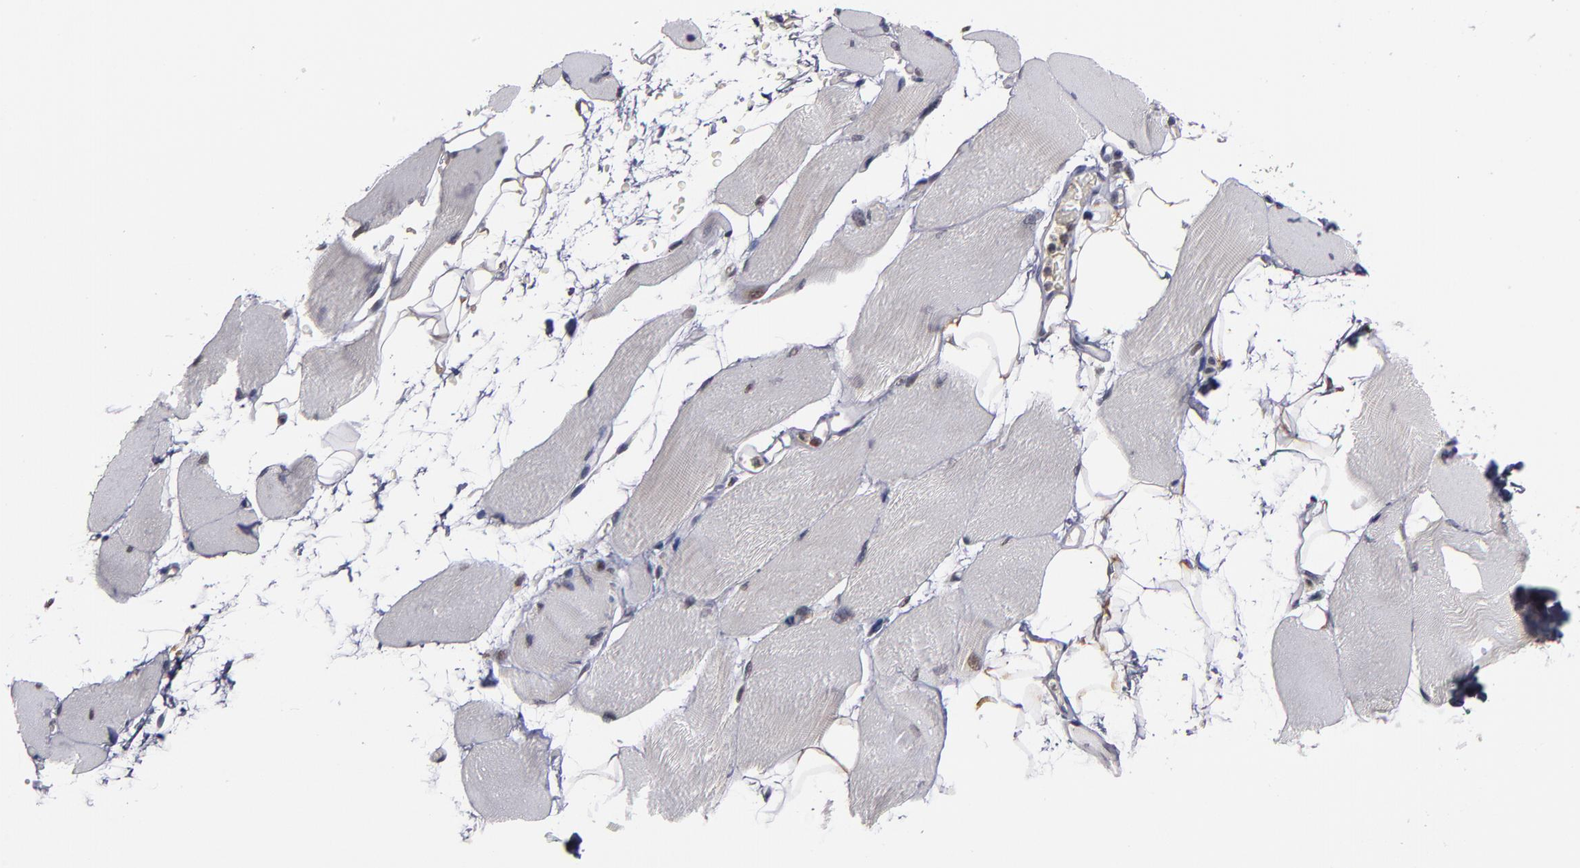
{"staining": {"intensity": "negative", "quantity": "none", "location": "none"}, "tissue": "skeletal muscle", "cell_type": "Myocytes", "image_type": "normal", "snomed": [{"axis": "morphology", "description": "Normal tissue, NOS"}, {"axis": "topography", "description": "Skeletal muscle"}, {"axis": "topography", "description": "Parathyroid gland"}], "caption": "Immunohistochemical staining of unremarkable human skeletal muscle exhibits no significant positivity in myocytes. (DAB (3,3'-diaminobenzidine) immunohistochemistry, high magnification).", "gene": "KDM6A", "patient": {"sex": "female", "age": 37}}